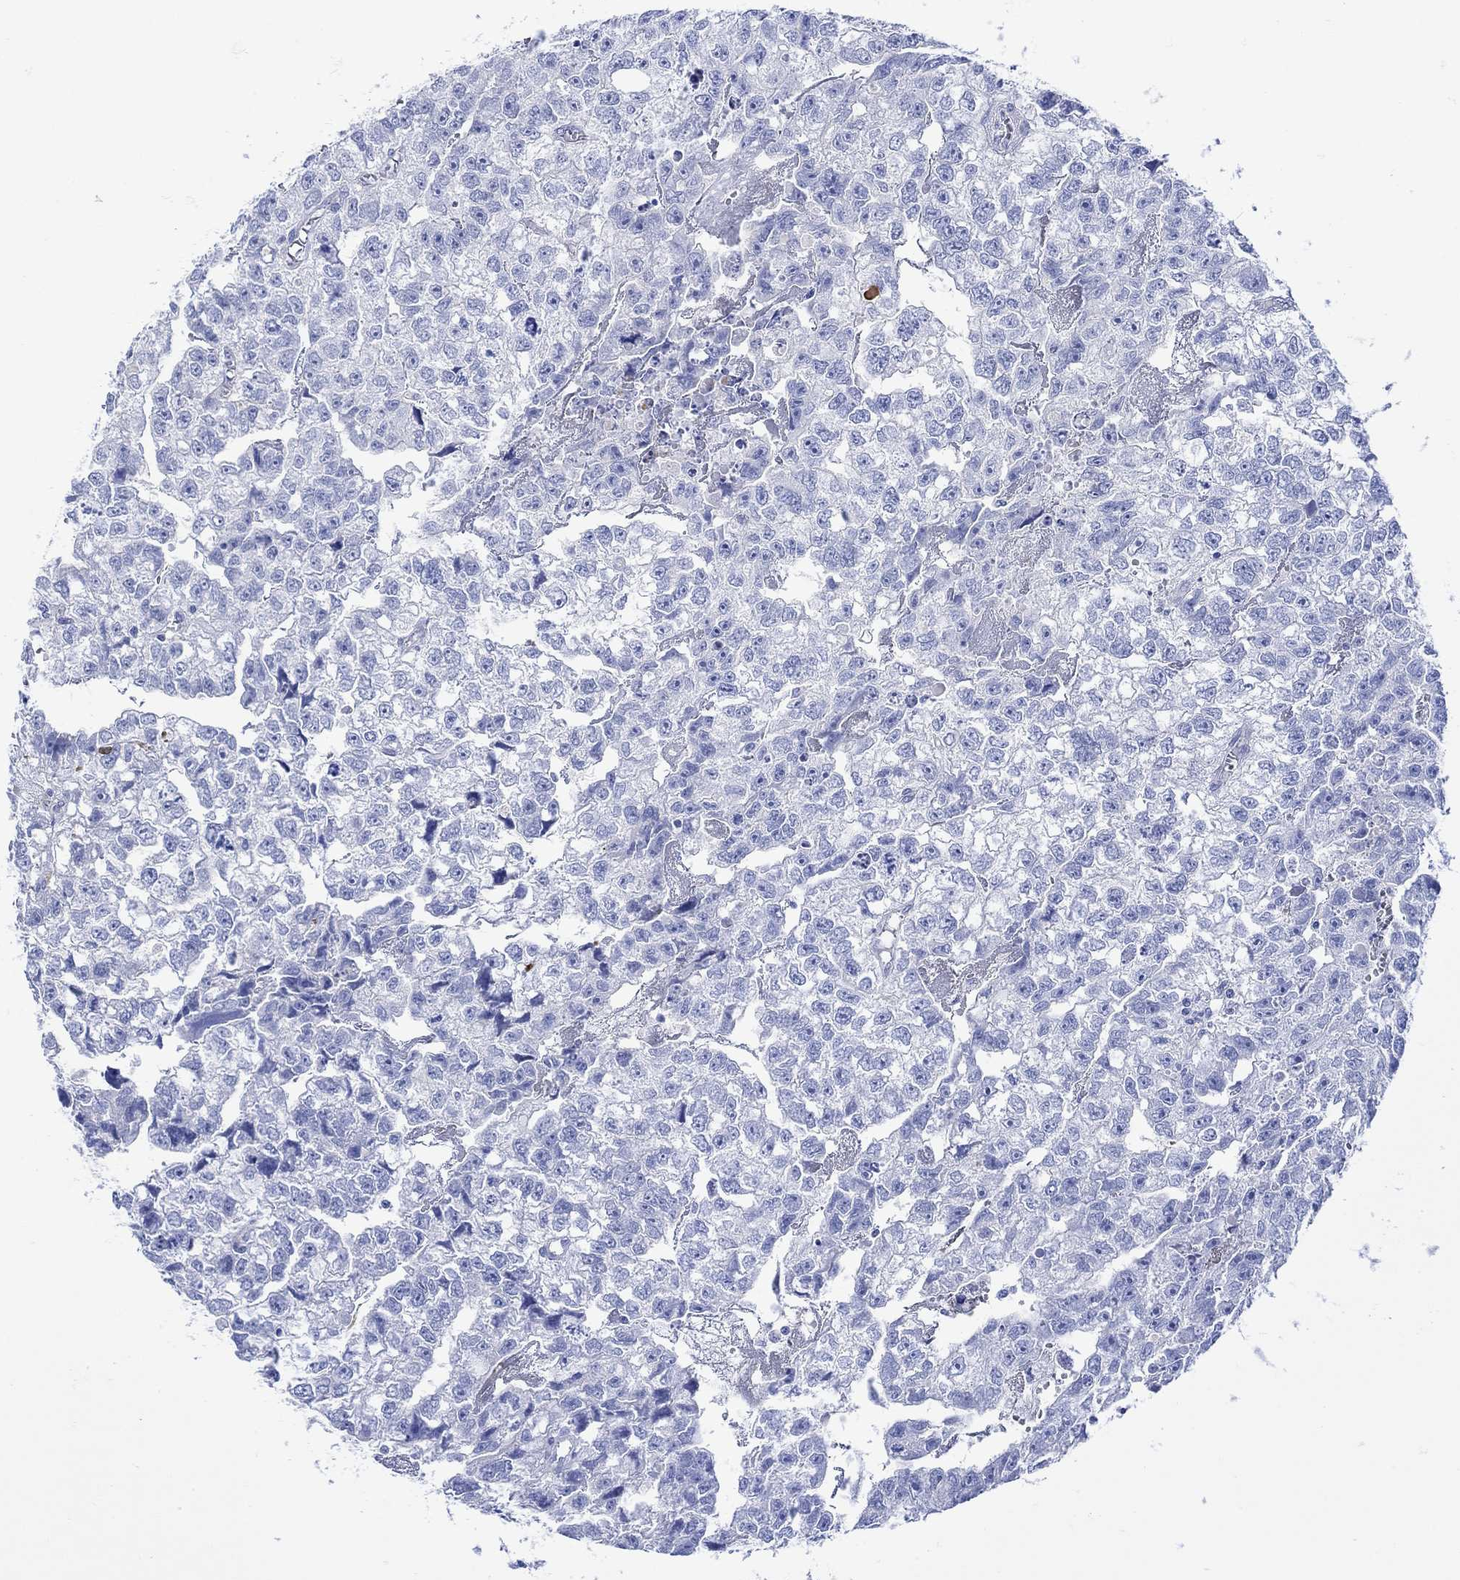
{"staining": {"intensity": "negative", "quantity": "none", "location": "none"}, "tissue": "testis cancer", "cell_type": "Tumor cells", "image_type": "cancer", "snomed": [{"axis": "morphology", "description": "Carcinoma, Embryonal, NOS"}, {"axis": "morphology", "description": "Teratoma, malignant, NOS"}, {"axis": "topography", "description": "Testis"}], "caption": "High power microscopy micrograph of an IHC histopathology image of testis embryonal carcinoma, revealing no significant staining in tumor cells.", "gene": "ANKMY1", "patient": {"sex": "male", "age": 44}}